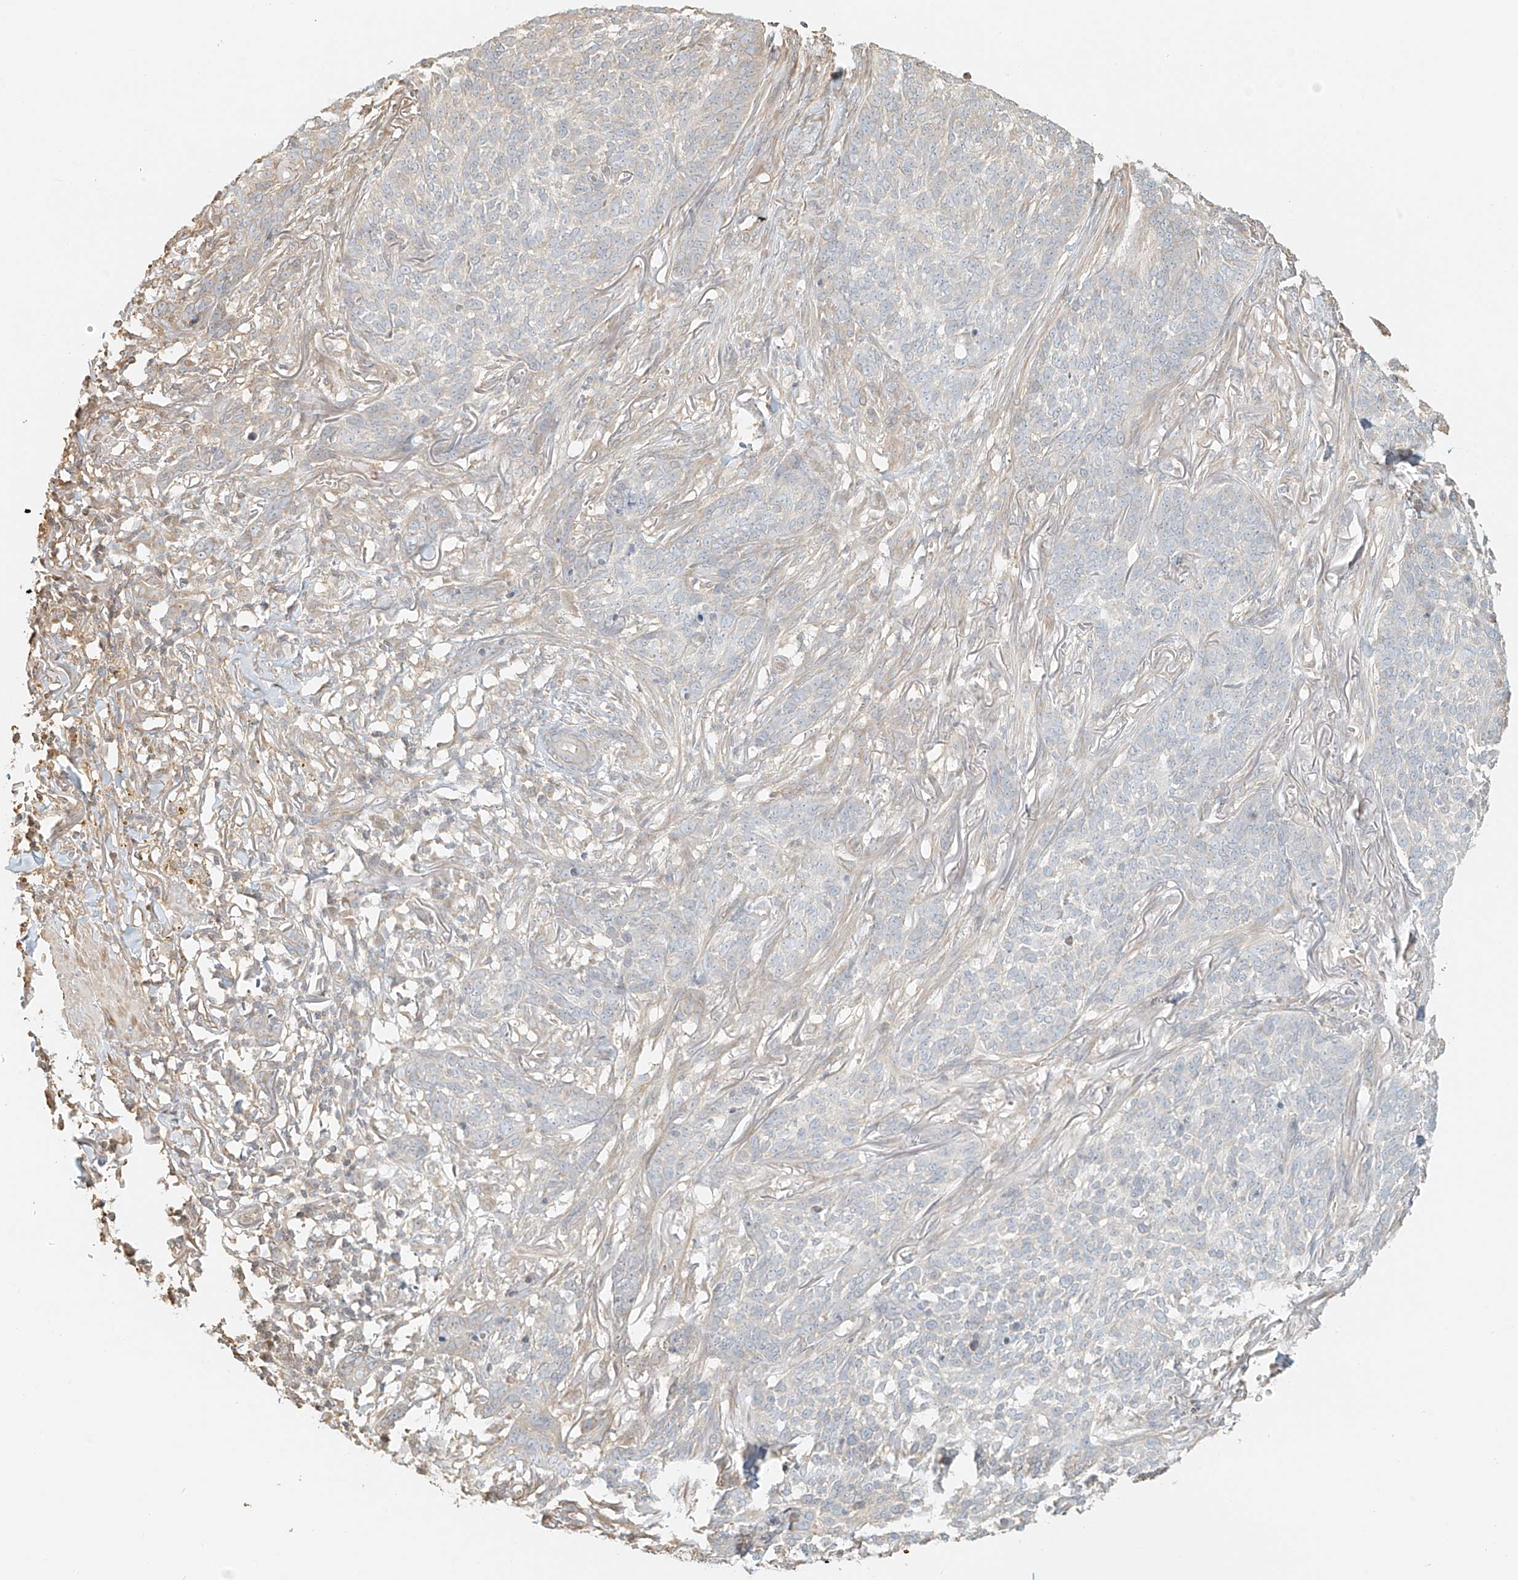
{"staining": {"intensity": "negative", "quantity": "none", "location": "none"}, "tissue": "skin cancer", "cell_type": "Tumor cells", "image_type": "cancer", "snomed": [{"axis": "morphology", "description": "Basal cell carcinoma"}, {"axis": "topography", "description": "Skin"}], "caption": "Histopathology image shows no significant protein positivity in tumor cells of skin cancer.", "gene": "UPK1B", "patient": {"sex": "male", "age": 85}}